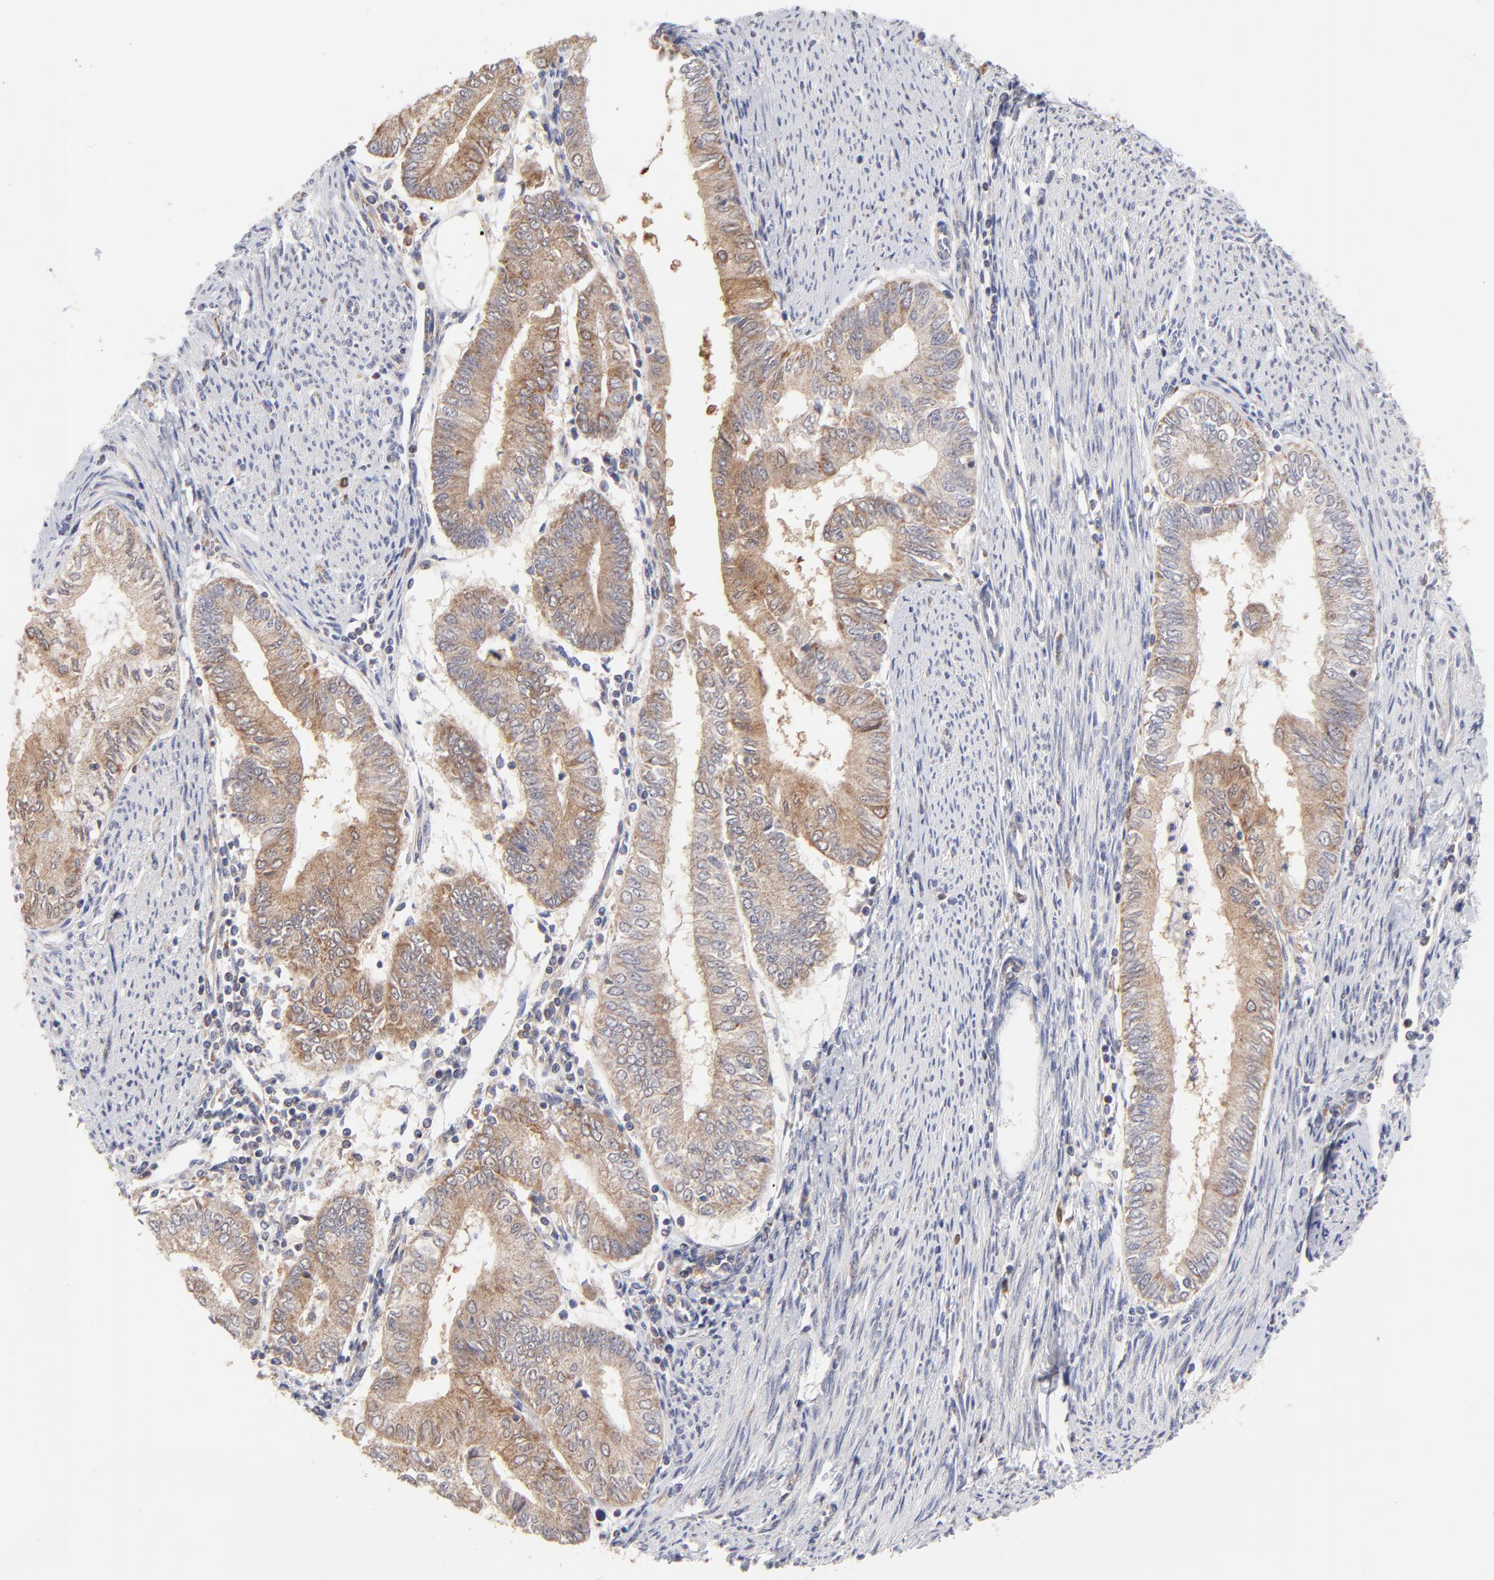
{"staining": {"intensity": "moderate", "quantity": ">75%", "location": "cytoplasmic/membranous"}, "tissue": "endometrial cancer", "cell_type": "Tumor cells", "image_type": "cancer", "snomed": [{"axis": "morphology", "description": "Adenocarcinoma, NOS"}, {"axis": "topography", "description": "Endometrium"}], "caption": "This is a photomicrograph of IHC staining of endometrial cancer (adenocarcinoma), which shows moderate expression in the cytoplasmic/membranous of tumor cells.", "gene": "FBXL12", "patient": {"sex": "female", "age": 66}}